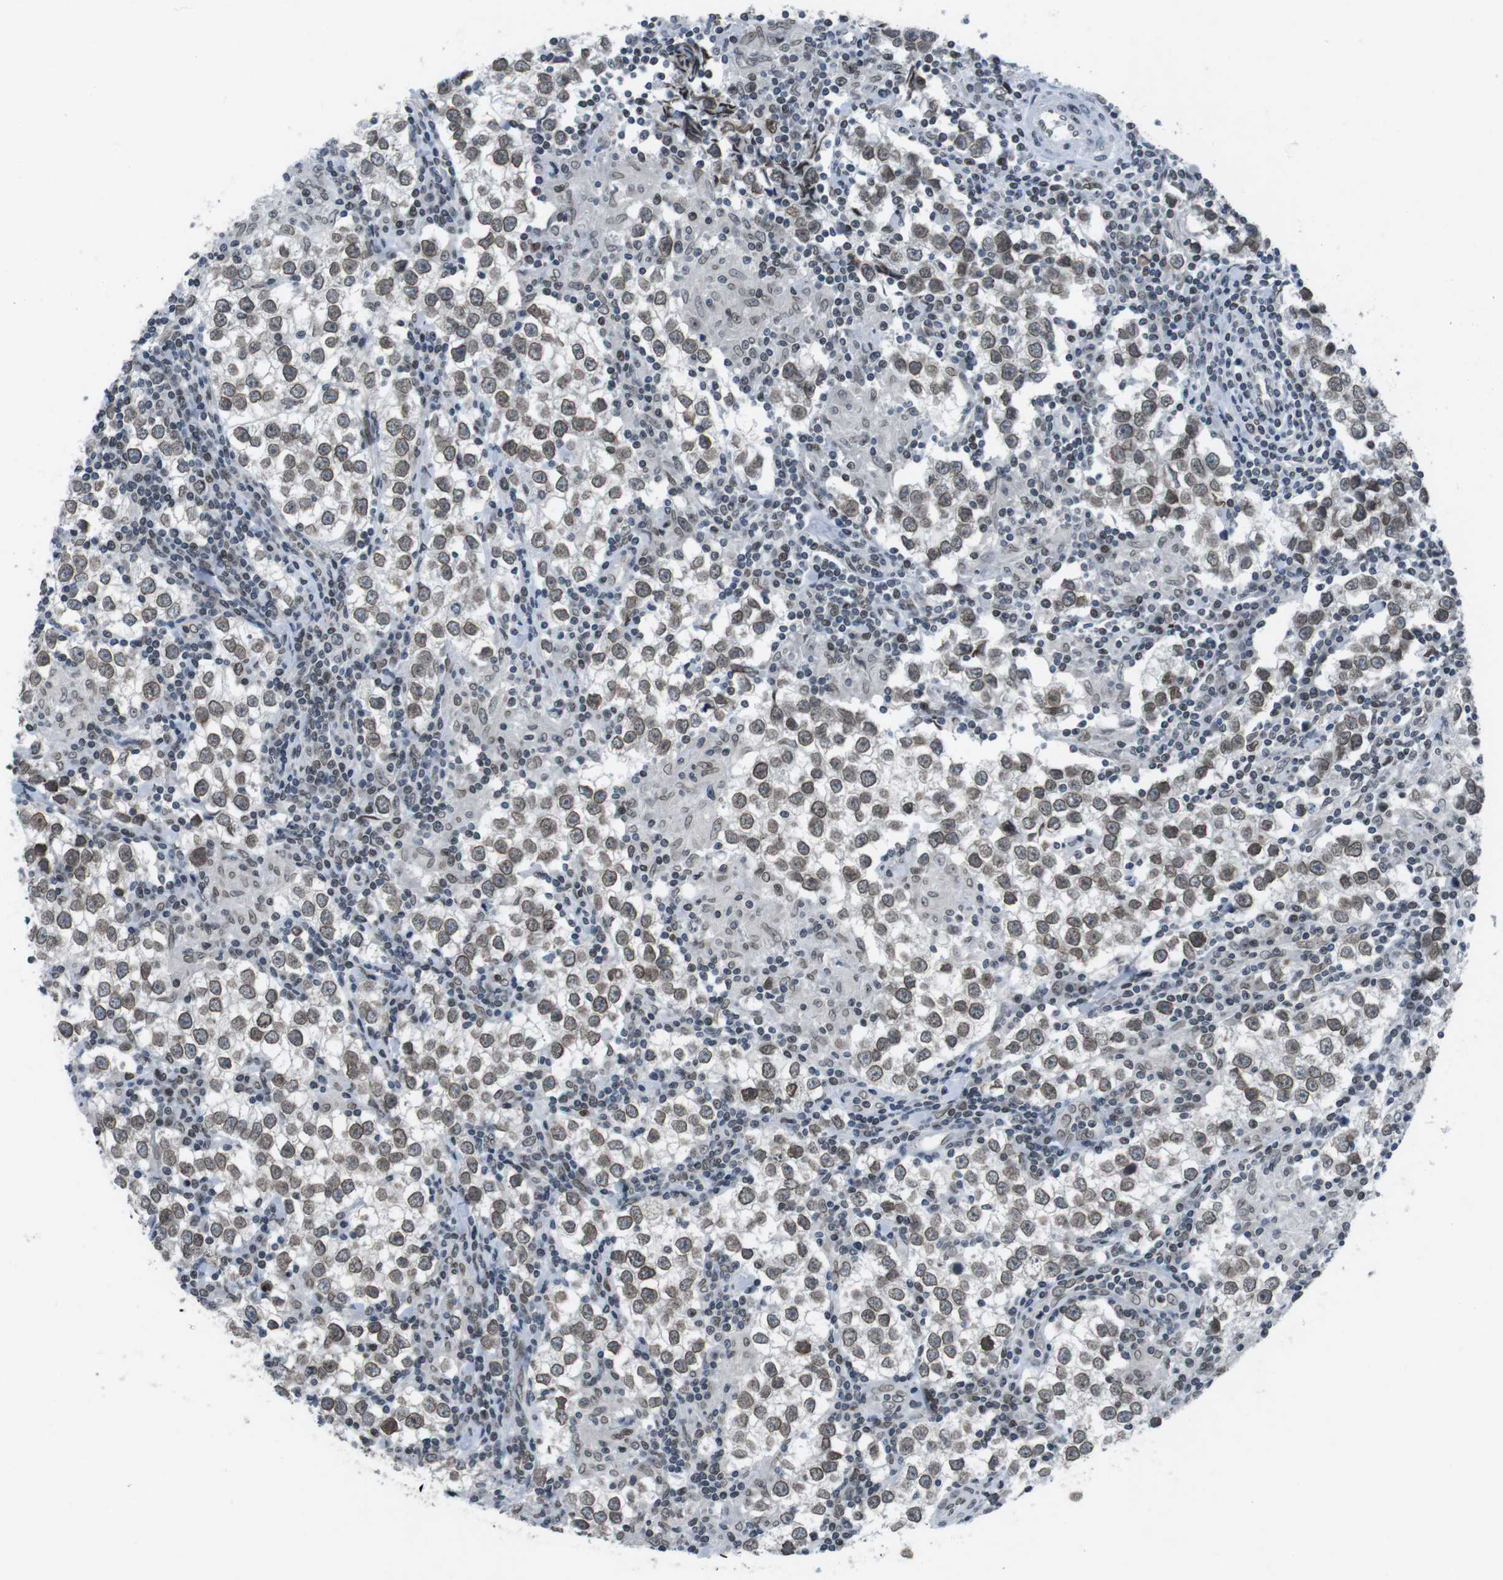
{"staining": {"intensity": "moderate", "quantity": ">75%", "location": "cytoplasmic/membranous,nuclear"}, "tissue": "testis cancer", "cell_type": "Tumor cells", "image_type": "cancer", "snomed": [{"axis": "morphology", "description": "Seminoma, NOS"}, {"axis": "morphology", "description": "Carcinoma, Embryonal, NOS"}, {"axis": "topography", "description": "Testis"}], "caption": "Testis embryonal carcinoma was stained to show a protein in brown. There is medium levels of moderate cytoplasmic/membranous and nuclear expression in approximately >75% of tumor cells.", "gene": "MAD1L1", "patient": {"sex": "male", "age": 36}}